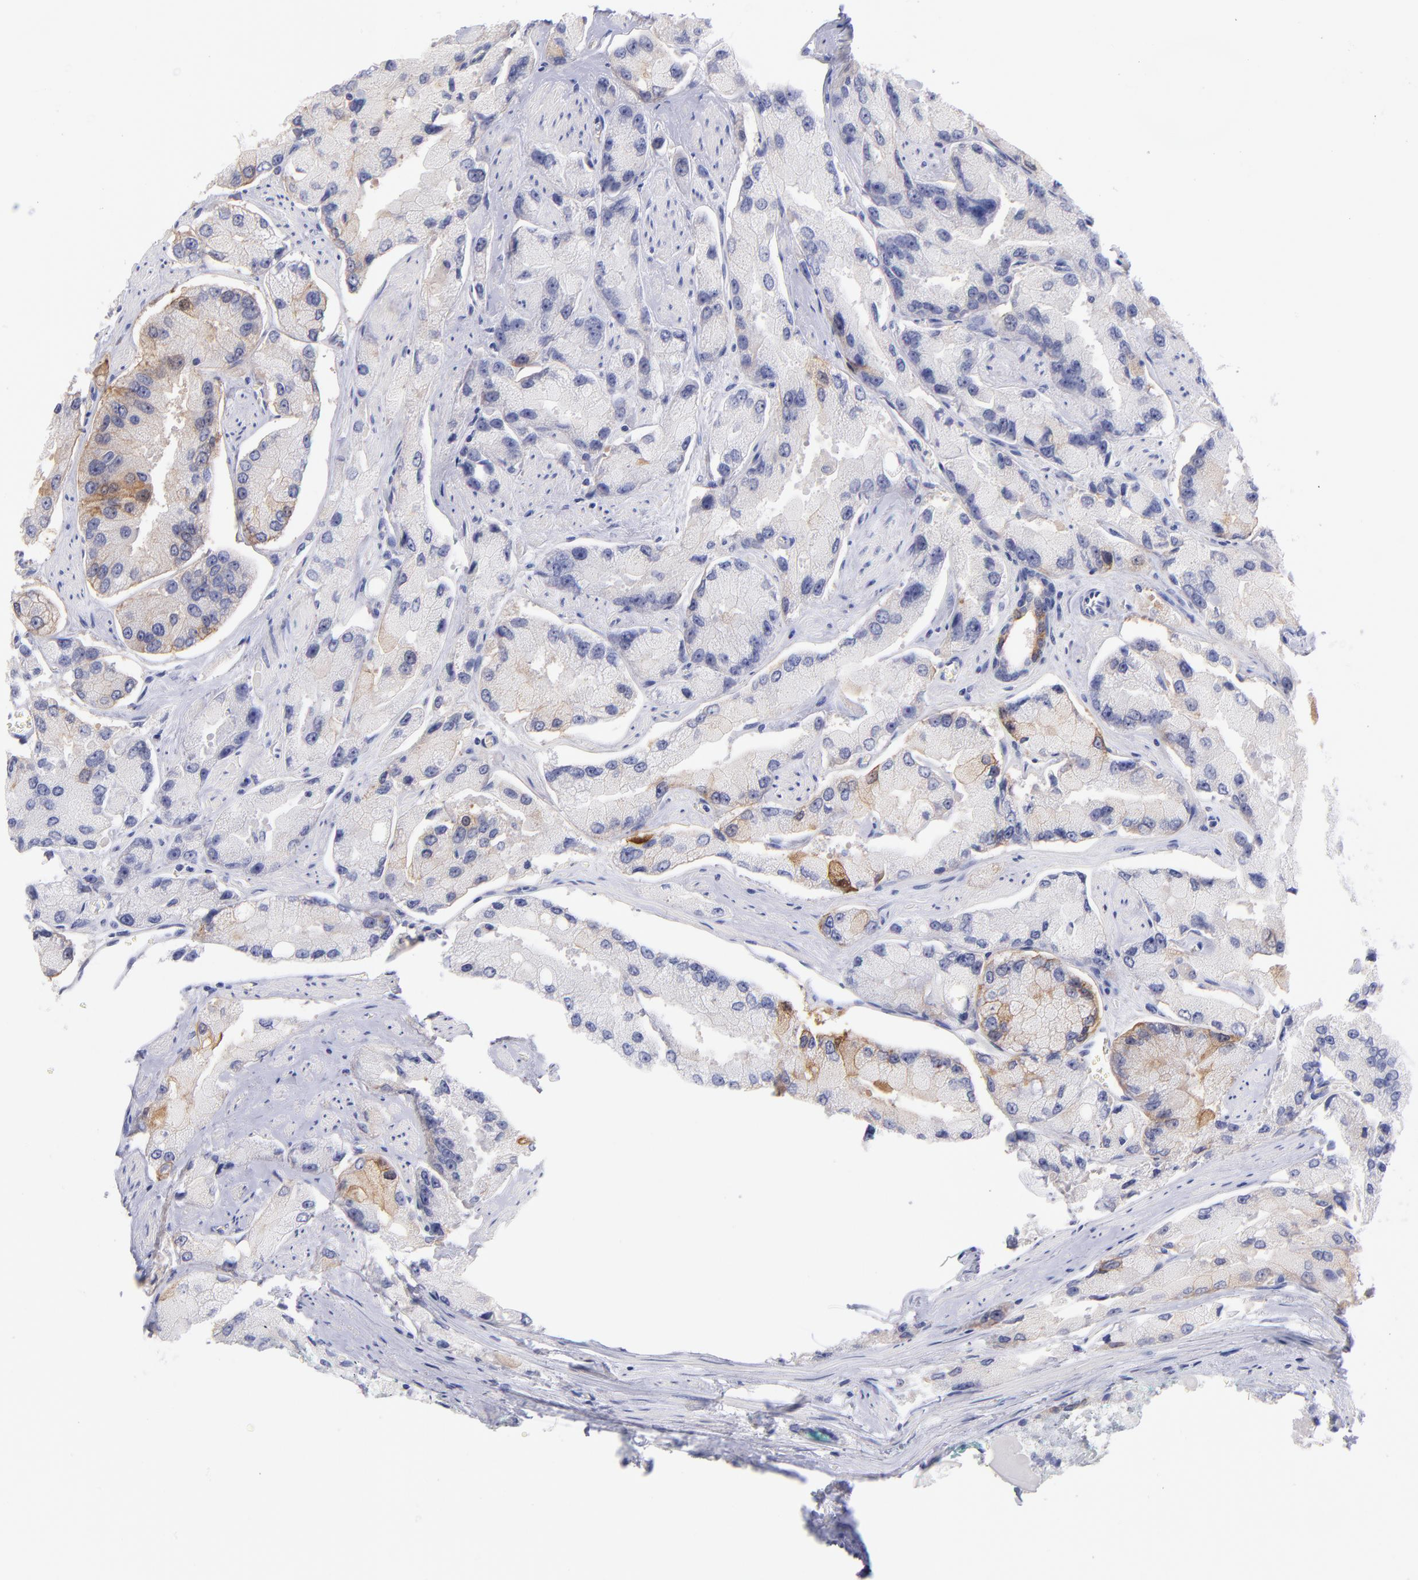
{"staining": {"intensity": "moderate", "quantity": "<25%", "location": "cytoplasmic/membranous"}, "tissue": "prostate cancer", "cell_type": "Tumor cells", "image_type": "cancer", "snomed": [{"axis": "morphology", "description": "Adenocarcinoma, High grade"}, {"axis": "topography", "description": "Prostate"}], "caption": "An image showing moderate cytoplasmic/membranous expression in about <25% of tumor cells in prostate cancer (adenocarcinoma (high-grade)), as visualized by brown immunohistochemical staining.", "gene": "SCGN", "patient": {"sex": "male", "age": 58}}